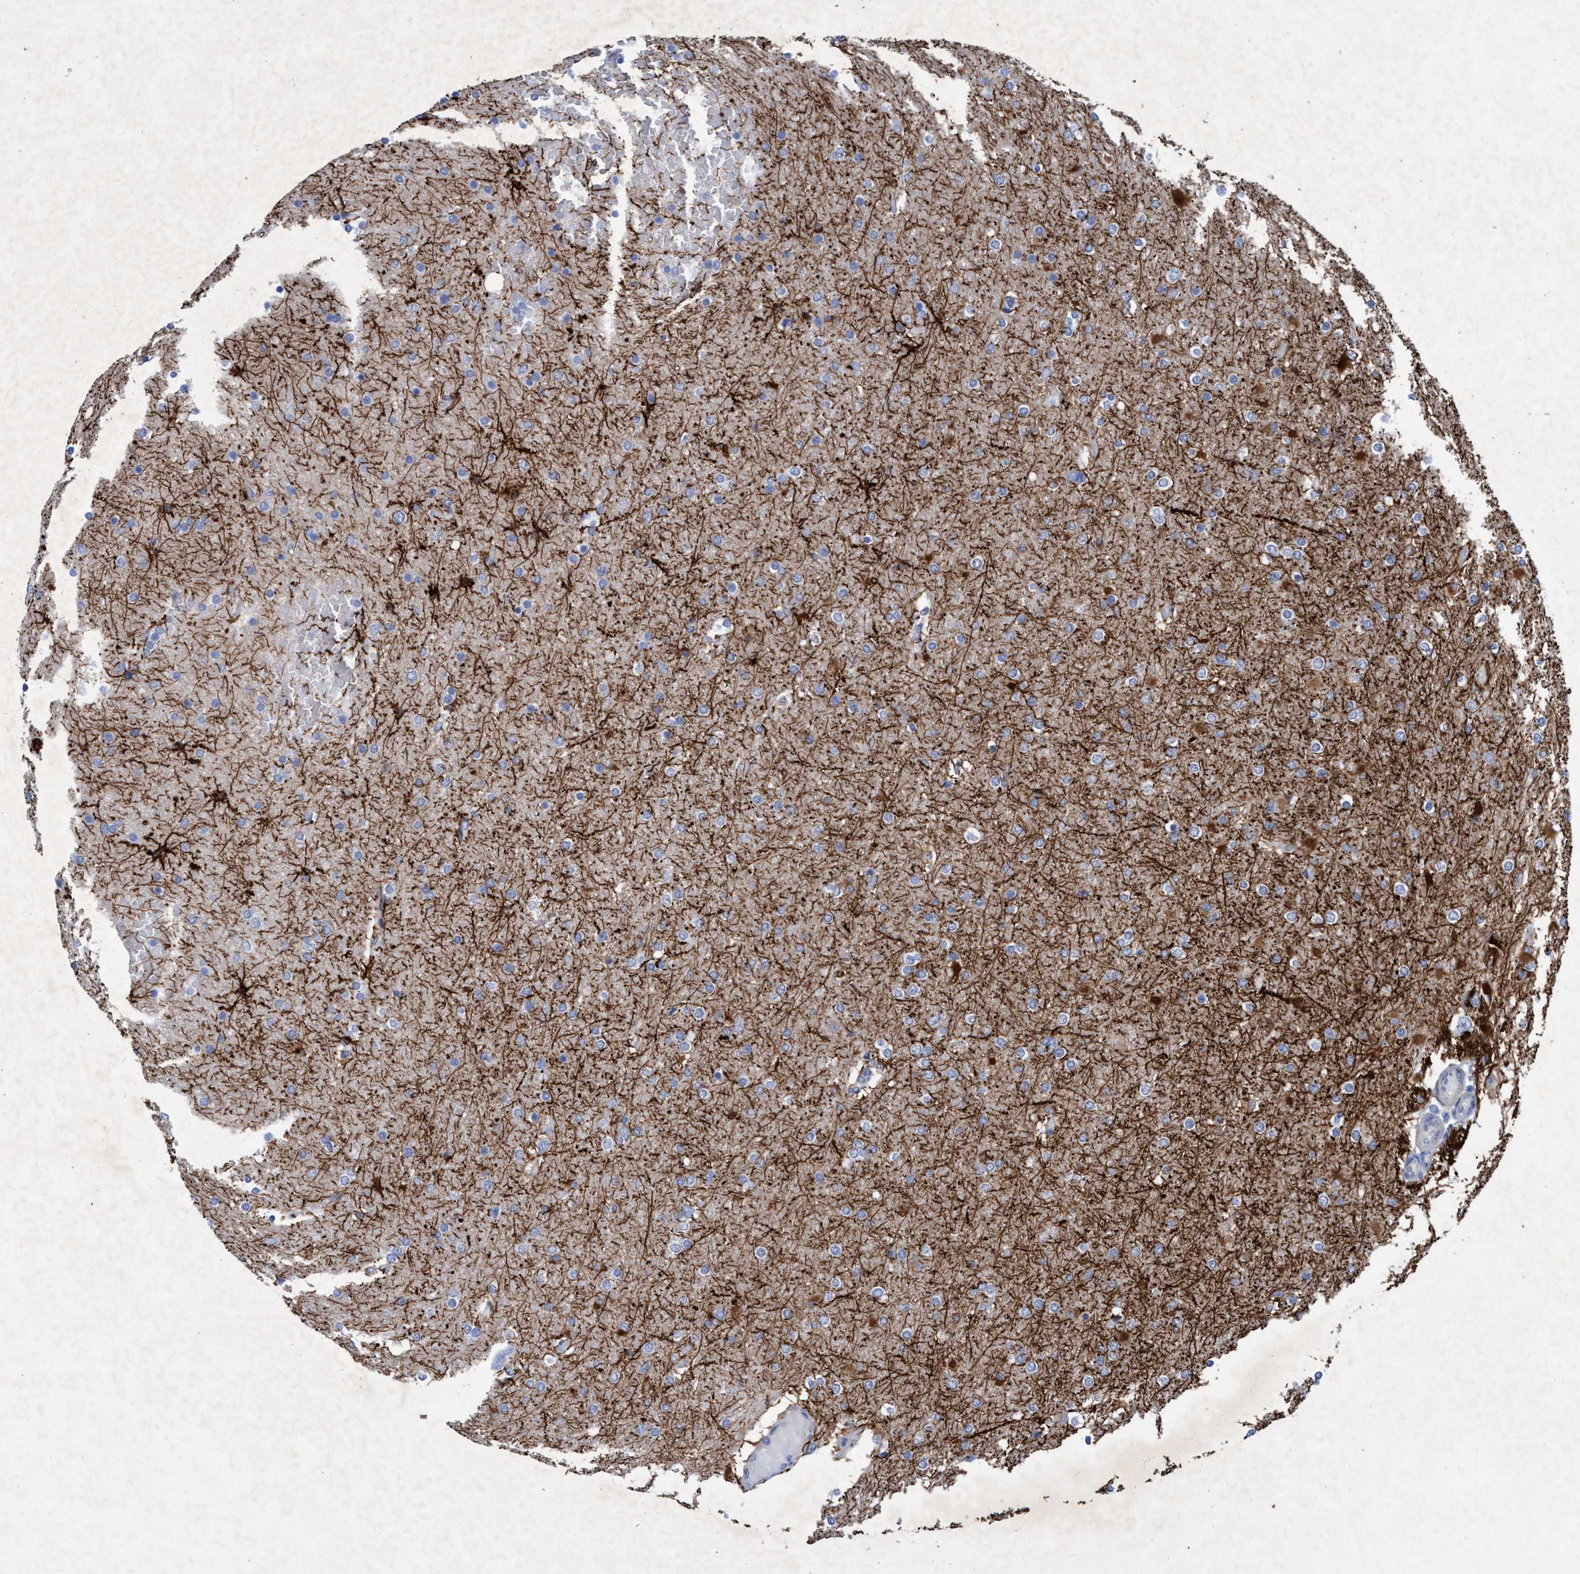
{"staining": {"intensity": "negative", "quantity": "none", "location": "none"}, "tissue": "glioma", "cell_type": "Tumor cells", "image_type": "cancer", "snomed": [{"axis": "morphology", "description": "Glioma, malignant, High grade"}, {"axis": "topography", "description": "Cerebral cortex"}], "caption": "Immunohistochemical staining of malignant glioma (high-grade) demonstrates no significant expression in tumor cells. Nuclei are stained in blue.", "gene": "GULP1", "patient": {"sex": "female", "age": 36}}